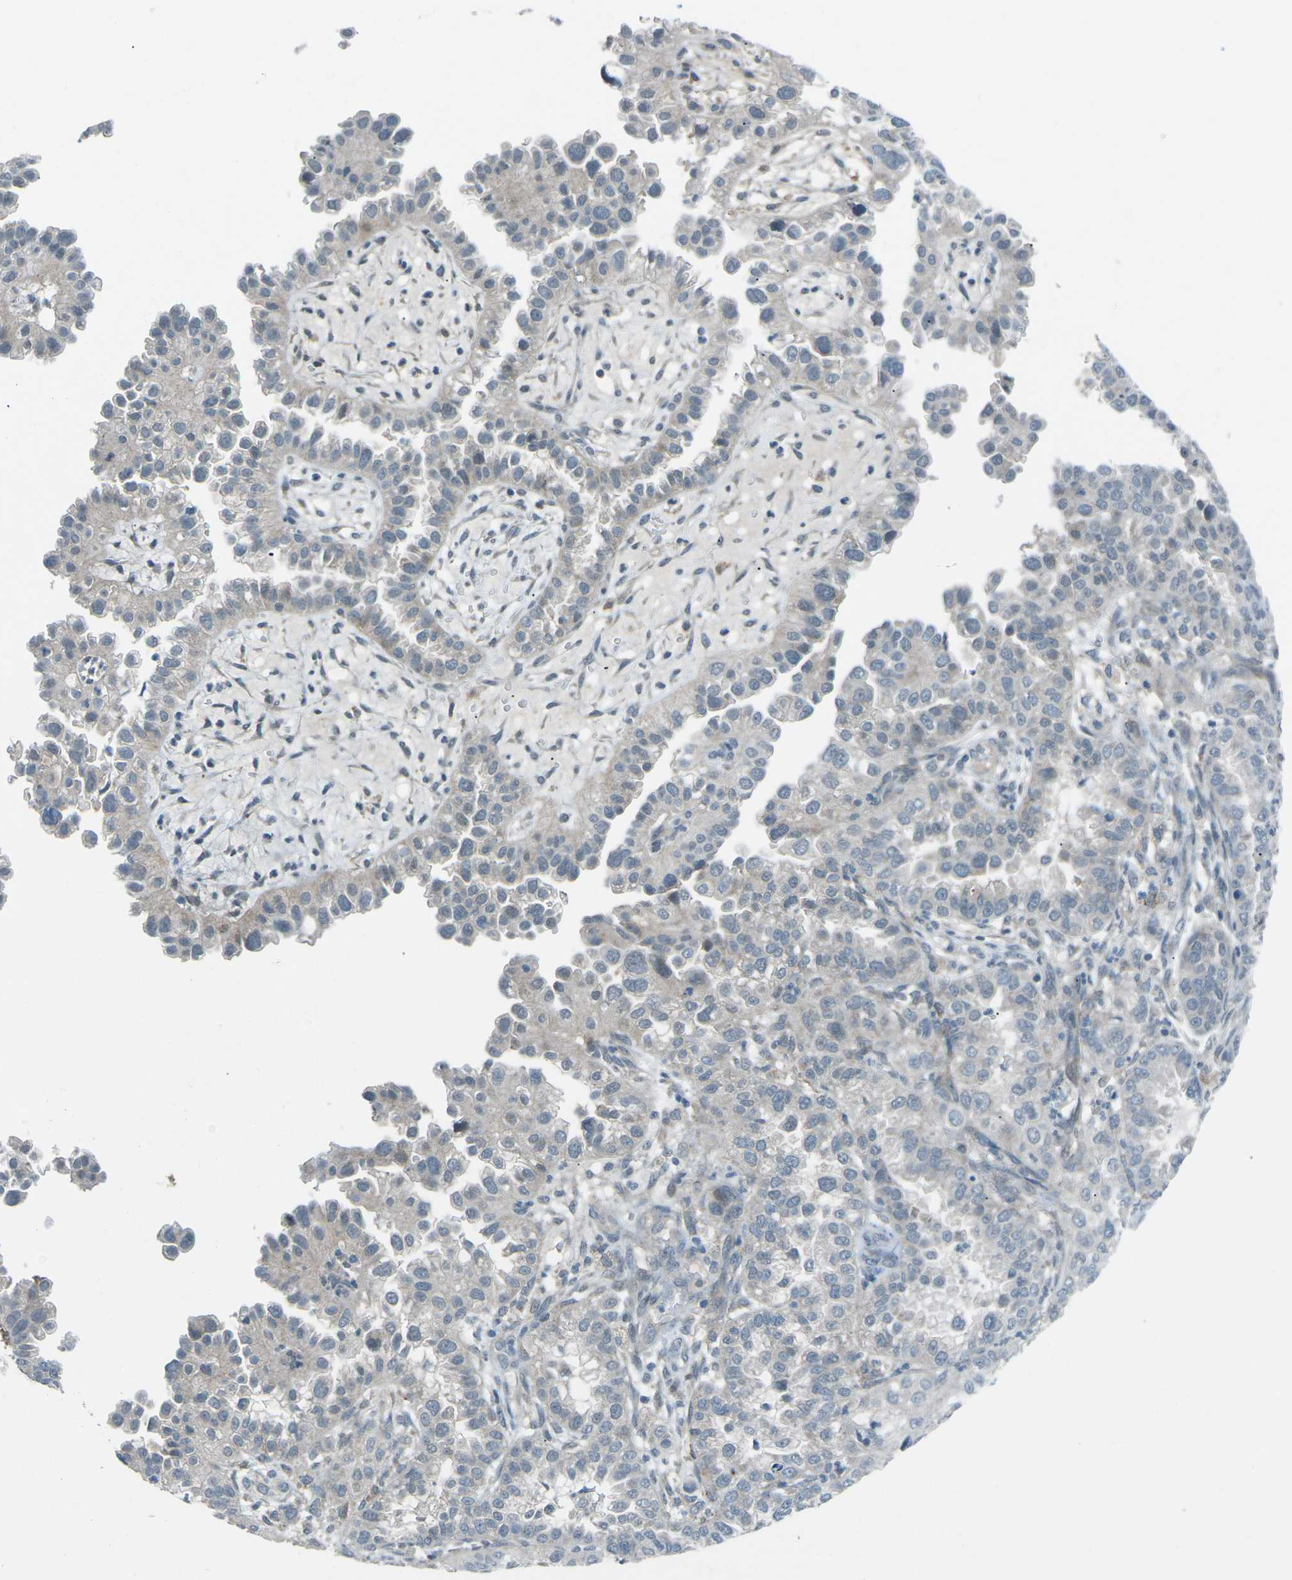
{"staining": {"intensity": "negative", "quantity": "none", "location": "none"}, "tissue": "endometrial cancer", "cell_type": "Tumor cells", "image_type": "cancer", "snomed": [{"axis": "morphology", "description": "Adenocarcinoma, NOS"}, {"axis": "topography", "description": "Endometrium"}], "caption": "A high-resolution image shows IHC staining of endometrial cancer (adenocarcinoma), which demonstrates no significant expression in tumor cells.", "gene": "PRKCA", "patient": {"sex": "female", "age": 85}}